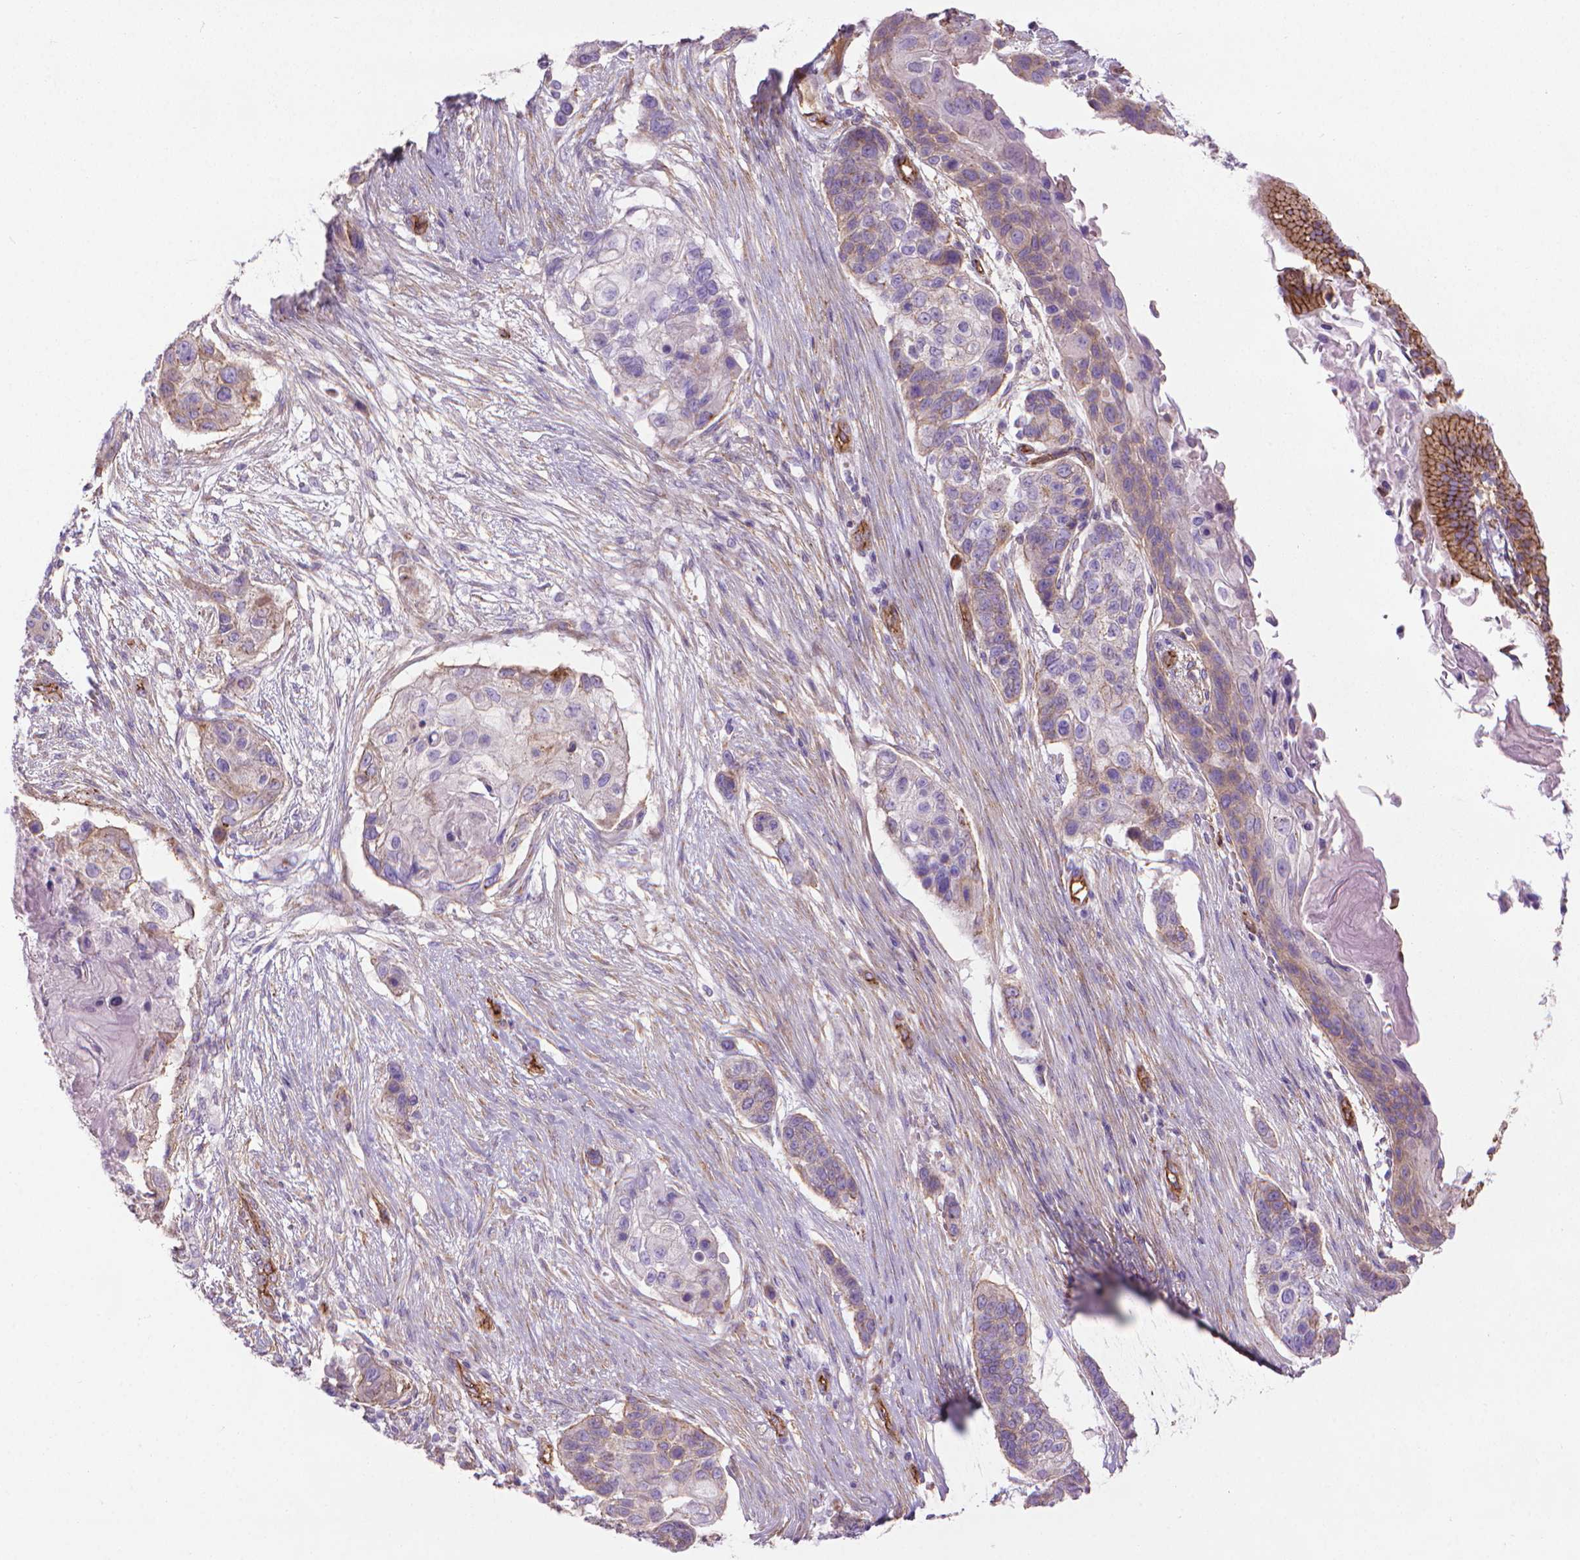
{"staining": {"intensity": "weak", "quantity": "25%-75%", "location": "cytoplasmic/membranous"}, "tissue": "lung cancer", "cell_type": "Tumor cells", "image_type": "cancer", "snomed": [{"axis": "morphology", "description": "Squamous cell carcinoma, NOS"}, {"axis": "topography", "description": "Lung"}], "caption": "Immunohistochemical staining of lung cancer (squamous cell carcinoma) reveals weak cytoplasmic/membranous protein expression in about 25%-75% of tumor cells.", "gene": "TENT5A", "patient": {"sex": "male", "age": 69}}